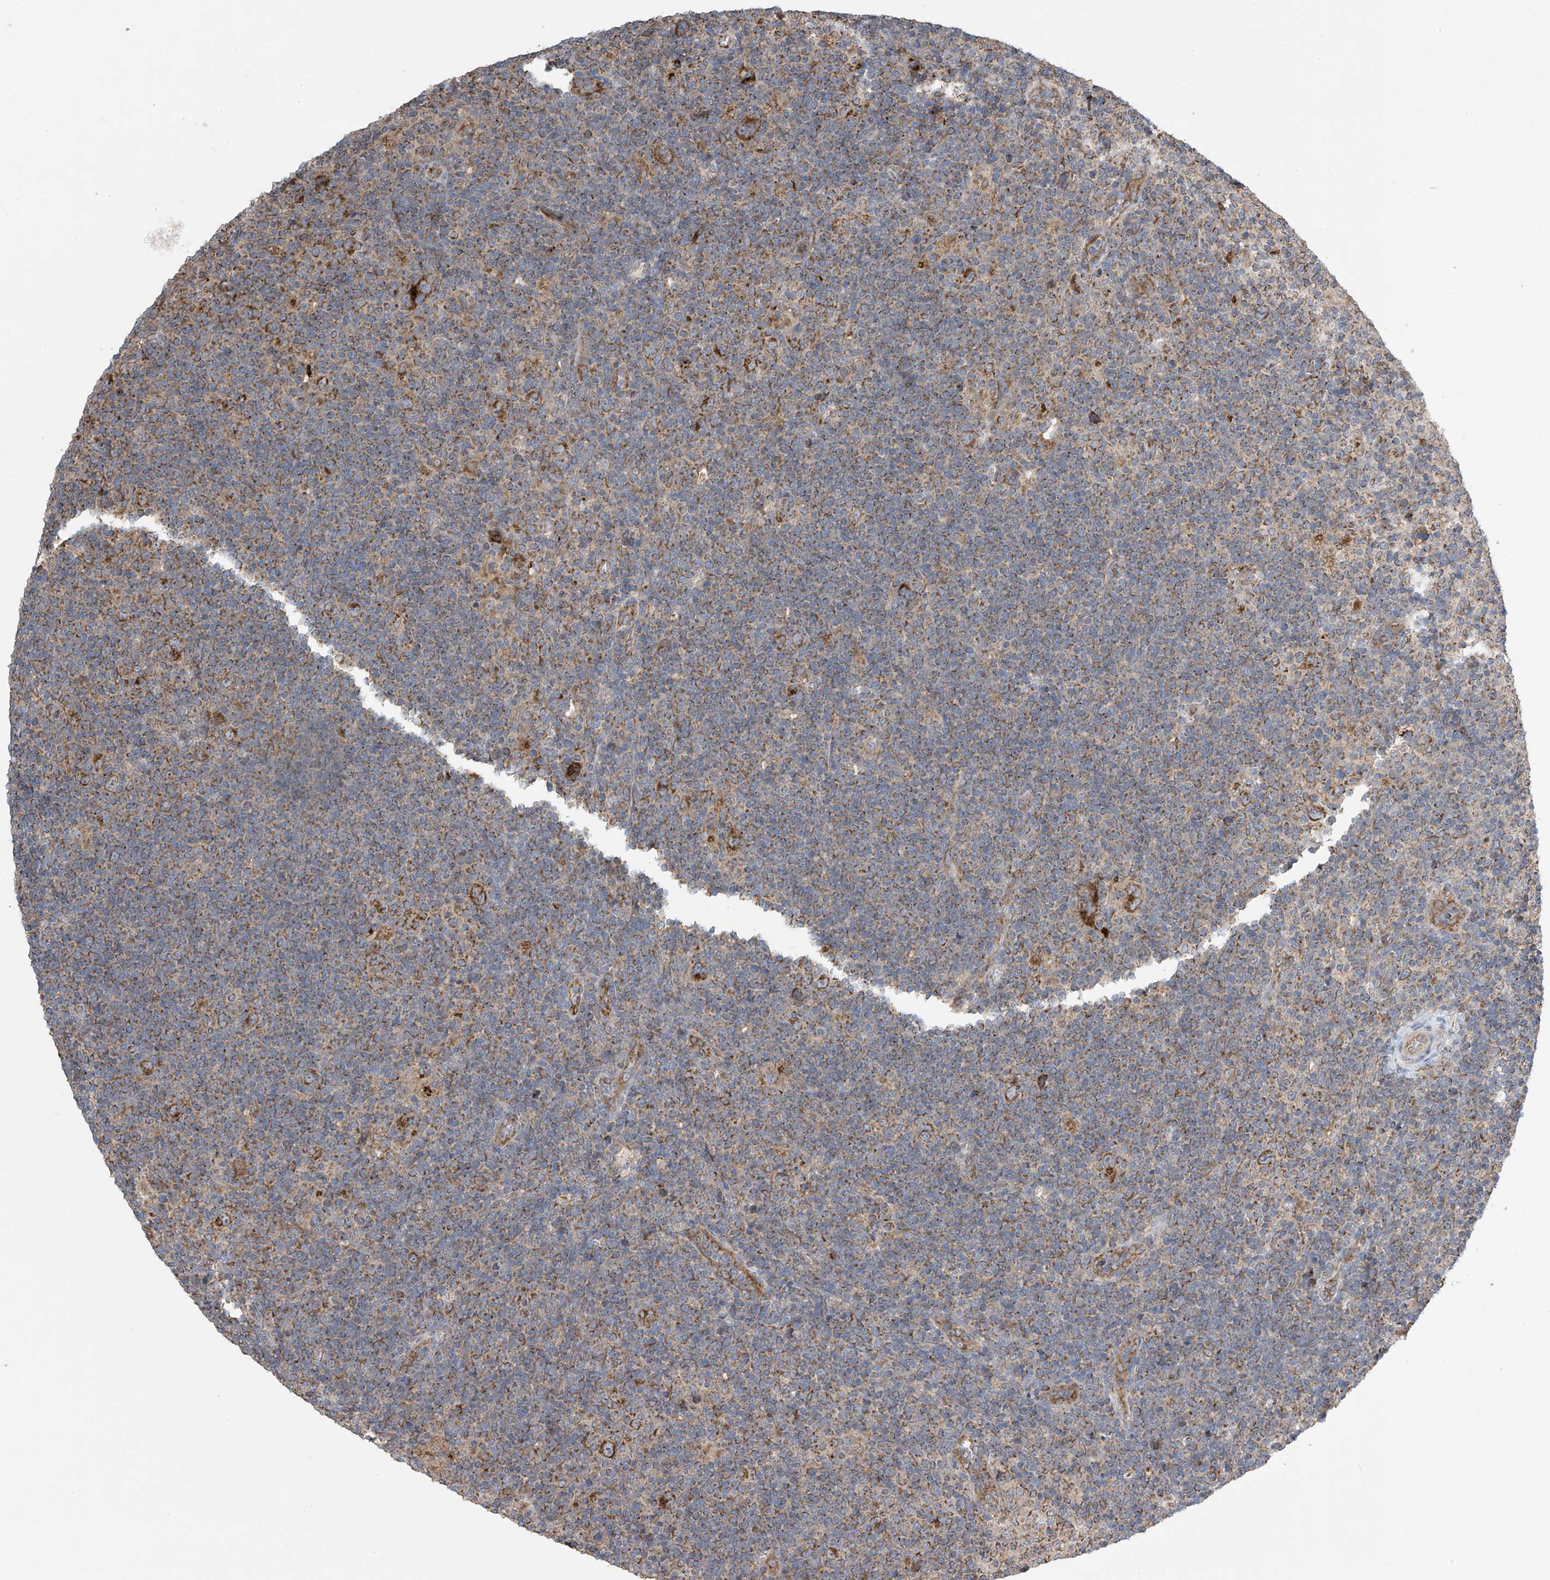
{"staining": {"intensity": "strong", "quantity": ">75%", "location": "cytoplasmic/membranous"}, "tissue": "lymphoma", "cell_type": "Tumor cells", "image_type": "cancer", "snomed": [{"axis": "morphology", "description": "Hodgkin's disease, NOS"}, {"axis": "topography", "description": "Lymph node"}], "caption": "Hodgkin's disease tissue demonstrates strong cytoplasmic/membranous staining in approximately >75% of tumor cells, visualized by immunohistochemistry. Using DAB (brown) and hematoxylin (blue) stains, captured at high magnification using brightfield microscopy.", "gene": "PNPT1", "patient": {"sex": "female", "age": 57}}